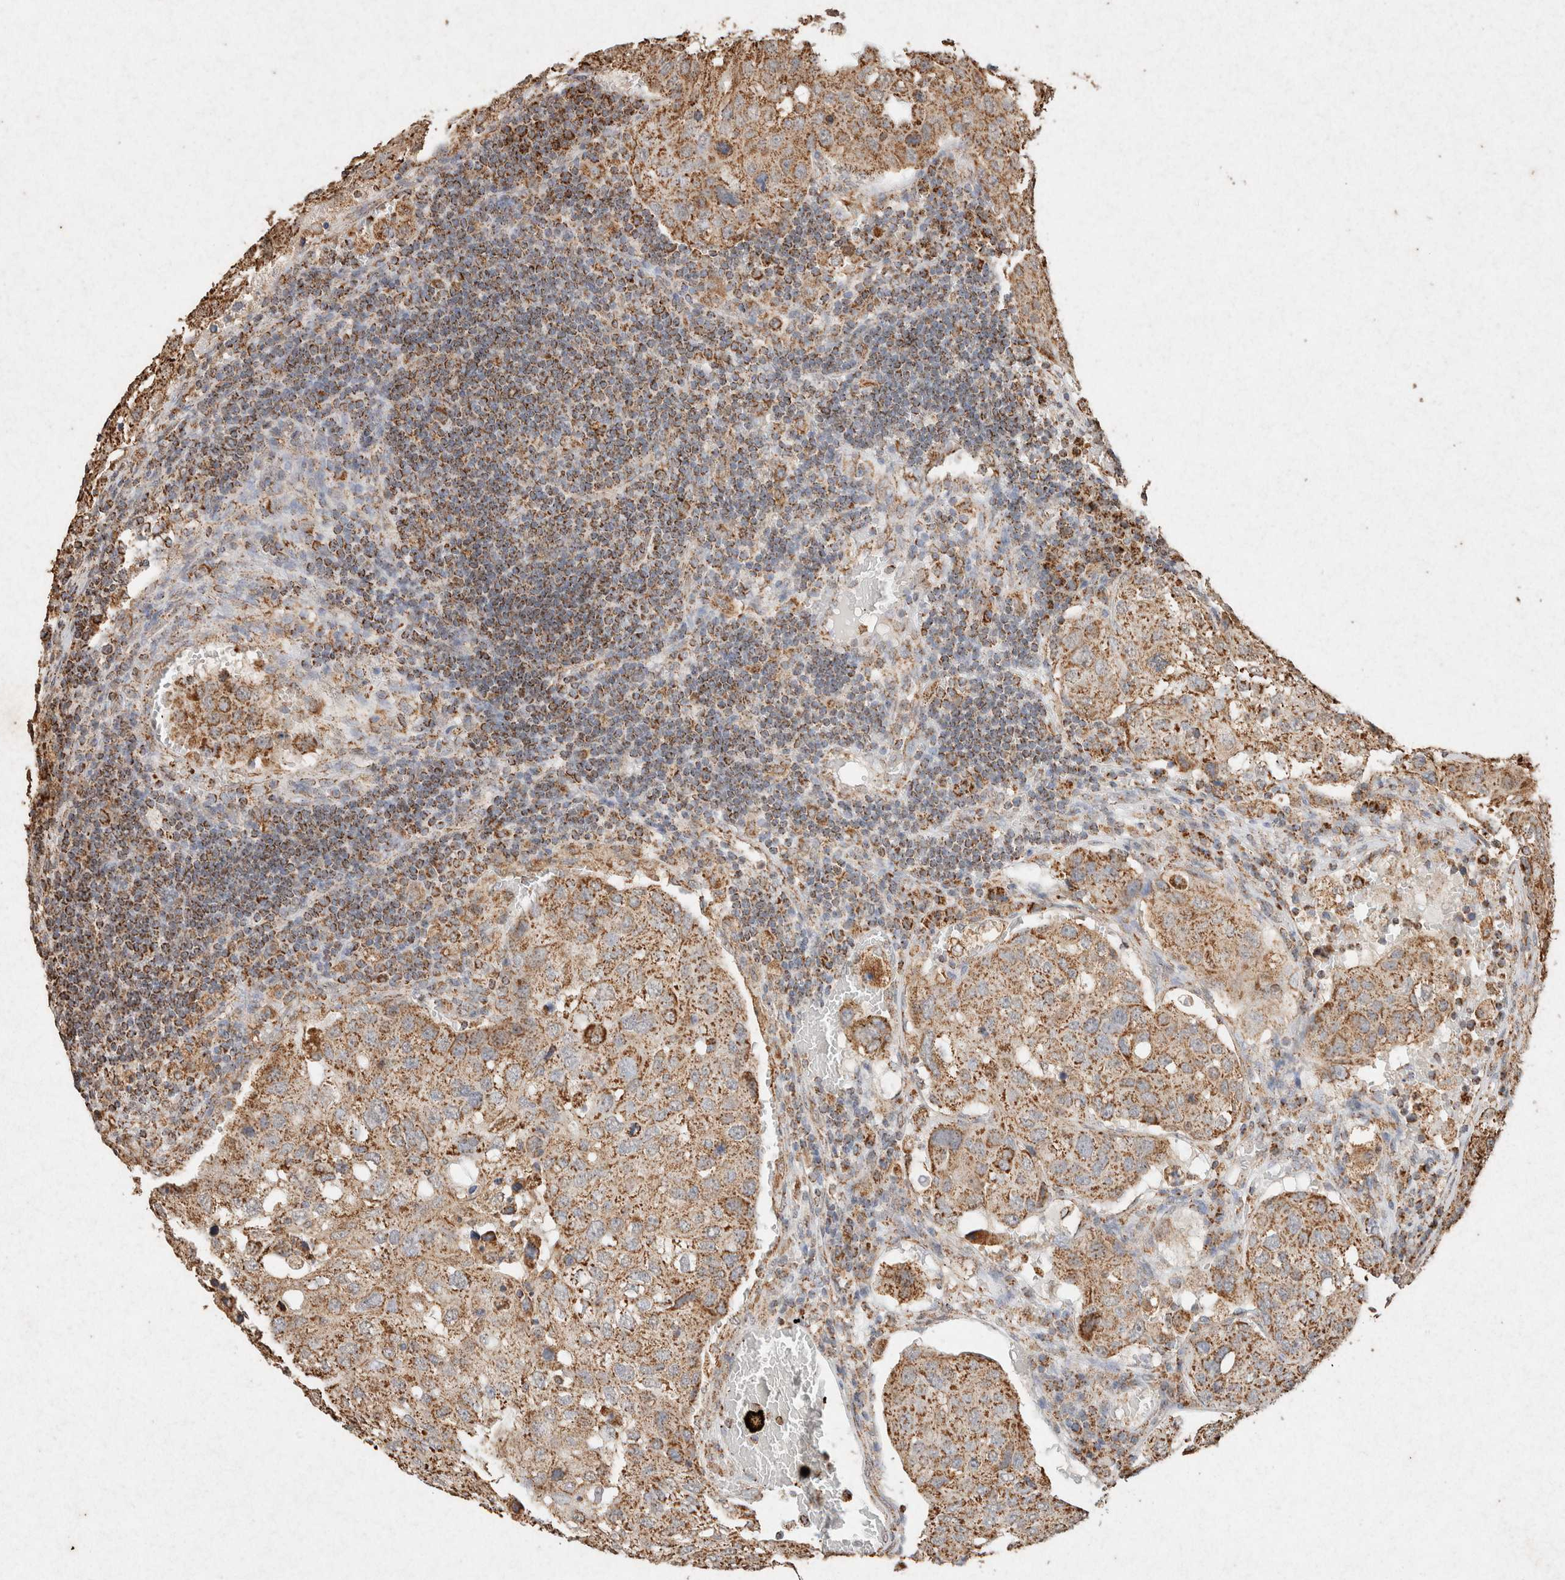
{"staining": {"intensity": "moderate", "quantity": ">75%", "location": "cytoplasmic/membranous"}, "tissue": "urothelial cancer", "cell_type": "Tumor cells", "image_type": "cancer", "snomed": [{"axis": "morphology", "description": "Urothelial carcinoma, High grade"}, {"axis": "topography", "description": "Lymph node"}, {"axis": "topography", "description": "Urinary bladder"}], "caption": "Tumor cells exhibit moderate cytoplasmic/membranous expression in approximately >75% of cells in urothelial carcinoma (high-grade).", "gene": "SDC2", "patient": {"sex": "male", "age": 51}}